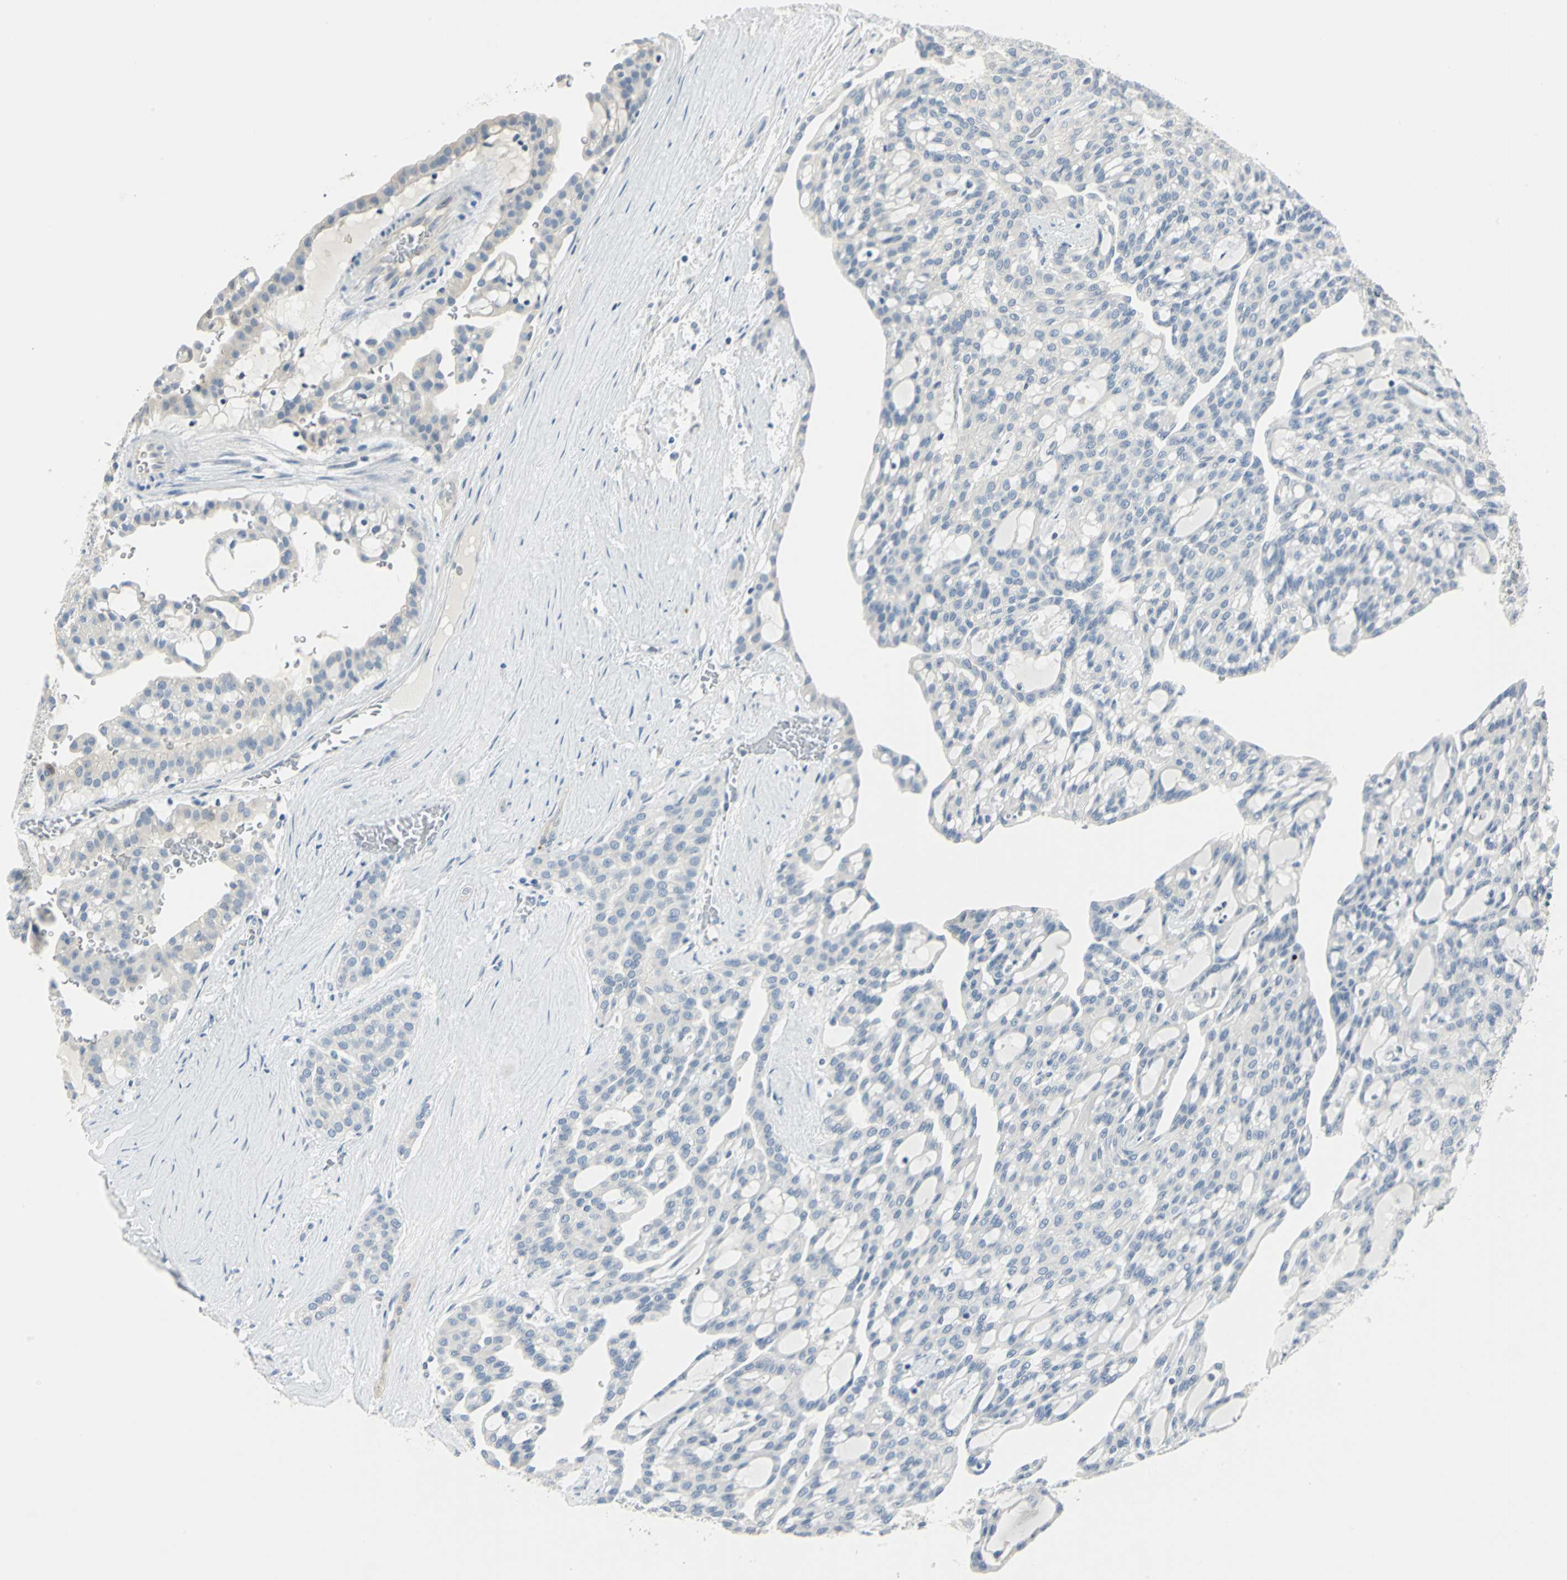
{"staining": {"intensity": "negative", "quantity": "none", "location": "none"}, "tissue": "renal cancer", "cell_type": "Tumor cells", "image_type": "cancer", "snomed": [{"axis": "morphology", "description": "Adenocarcinoma, NOS"}, {"axis": "topography", "description": "Kidney"}], "caption": "Immunohistochemical staining of human renal adenocarcinoma demonstrates no significant expression in tumor cells.", "gene": "UCHL1", "patient": {"sex": "male", "age": 63}}